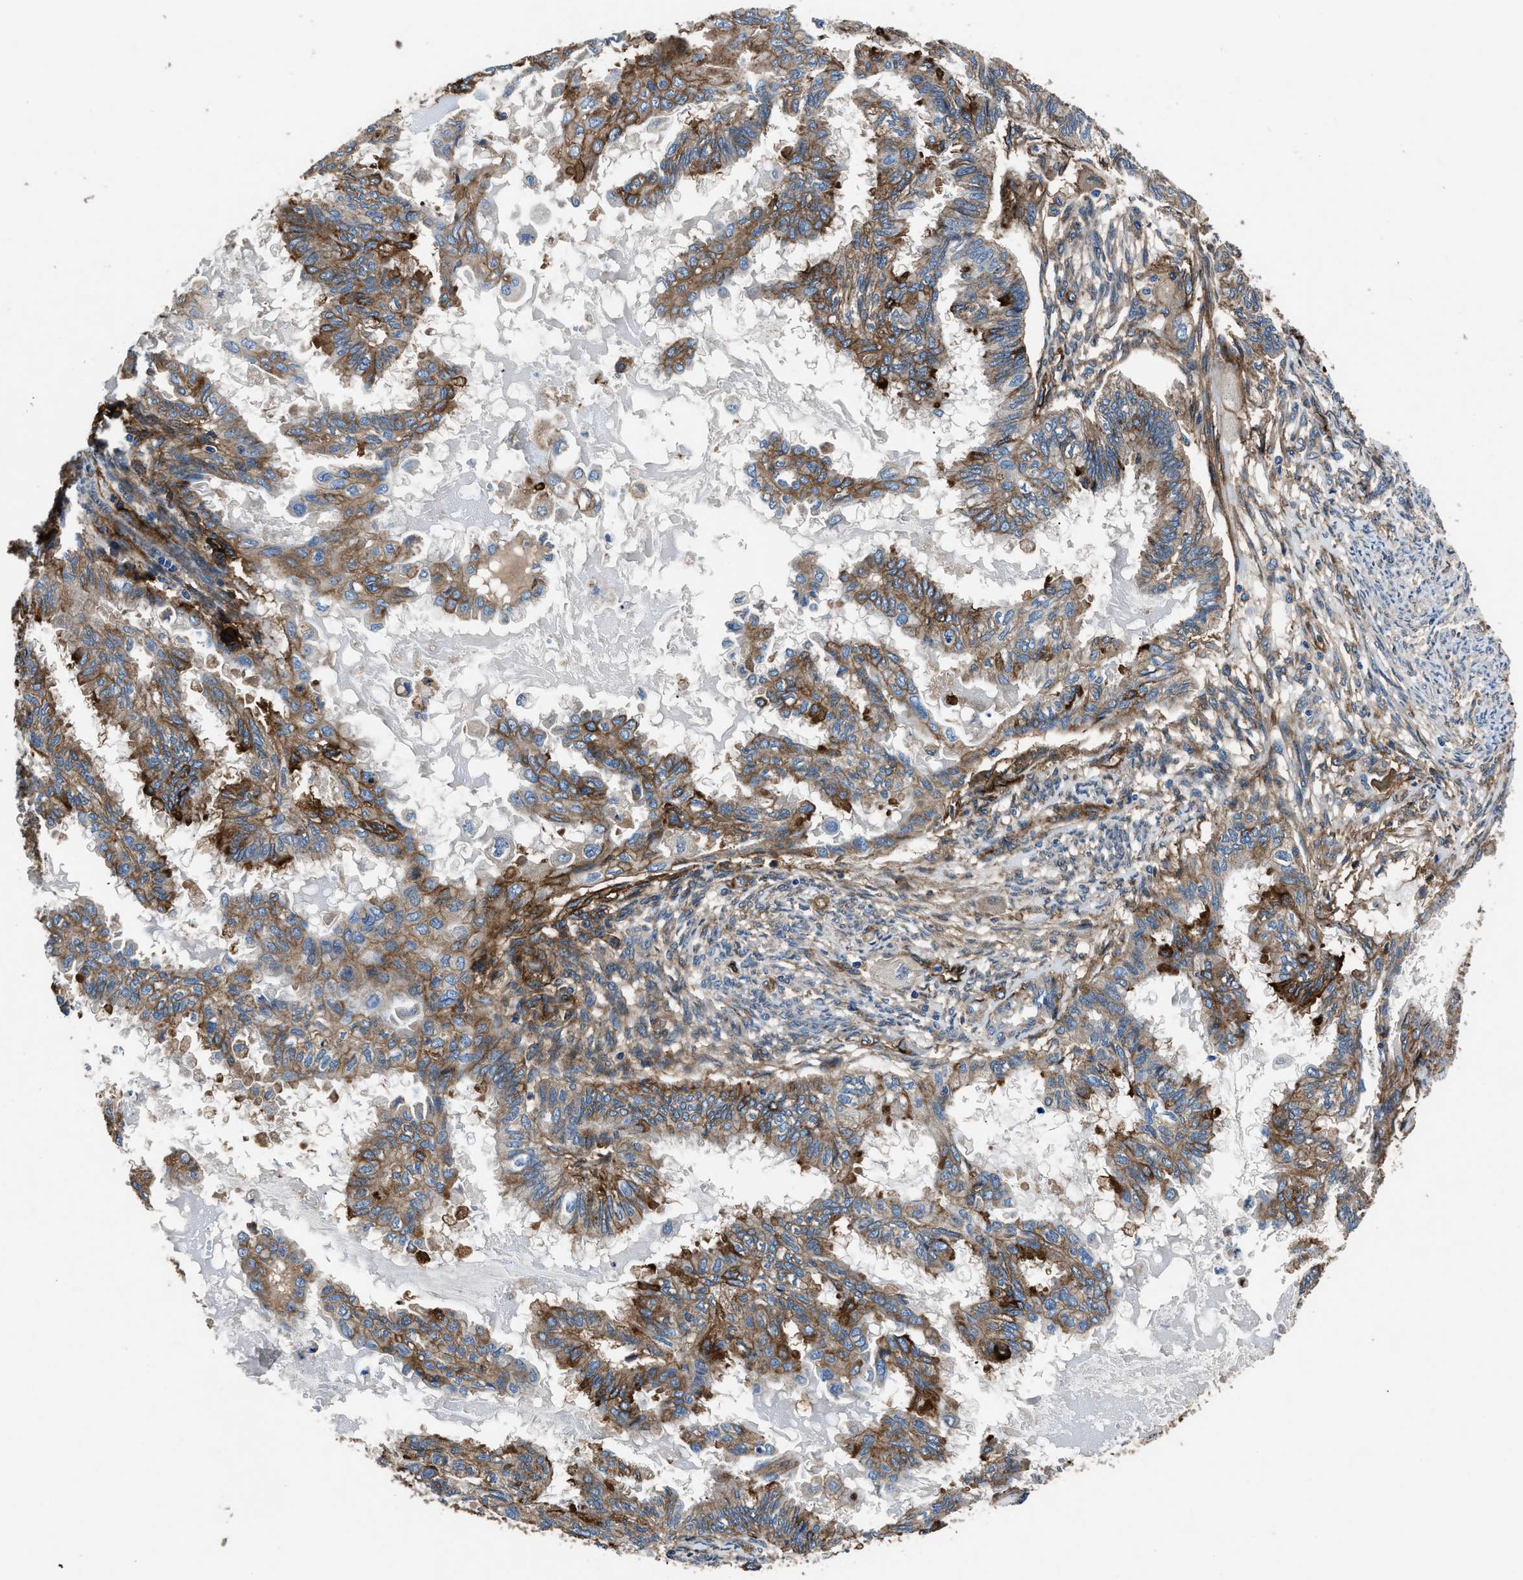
{"staining": {"intensity": "moderate", "quantity": ">75%", "location": "cytoplasmic/membranous"}, "tissue": "cervical cancer", "cell_type": "Tumor cells", "image_type": "cancer", "snomed": [{"axis": "morphology", "description": "Normal tissue, NOS"}, {"axis": "morphology", "description": "Adenocarcinoma, NOS"}, {"axis": "topography", "description": "Cervix"}, {"axis": "topography", "description": "Endometrium"}], "caption": "Tumor cells show medium levels of moderate cytoplasmic/membranous positivity in about >75% of cells in human cervical adenocarcinoma.", "gene": "CD276", "patient": {"sex": "female", "age": 86}}